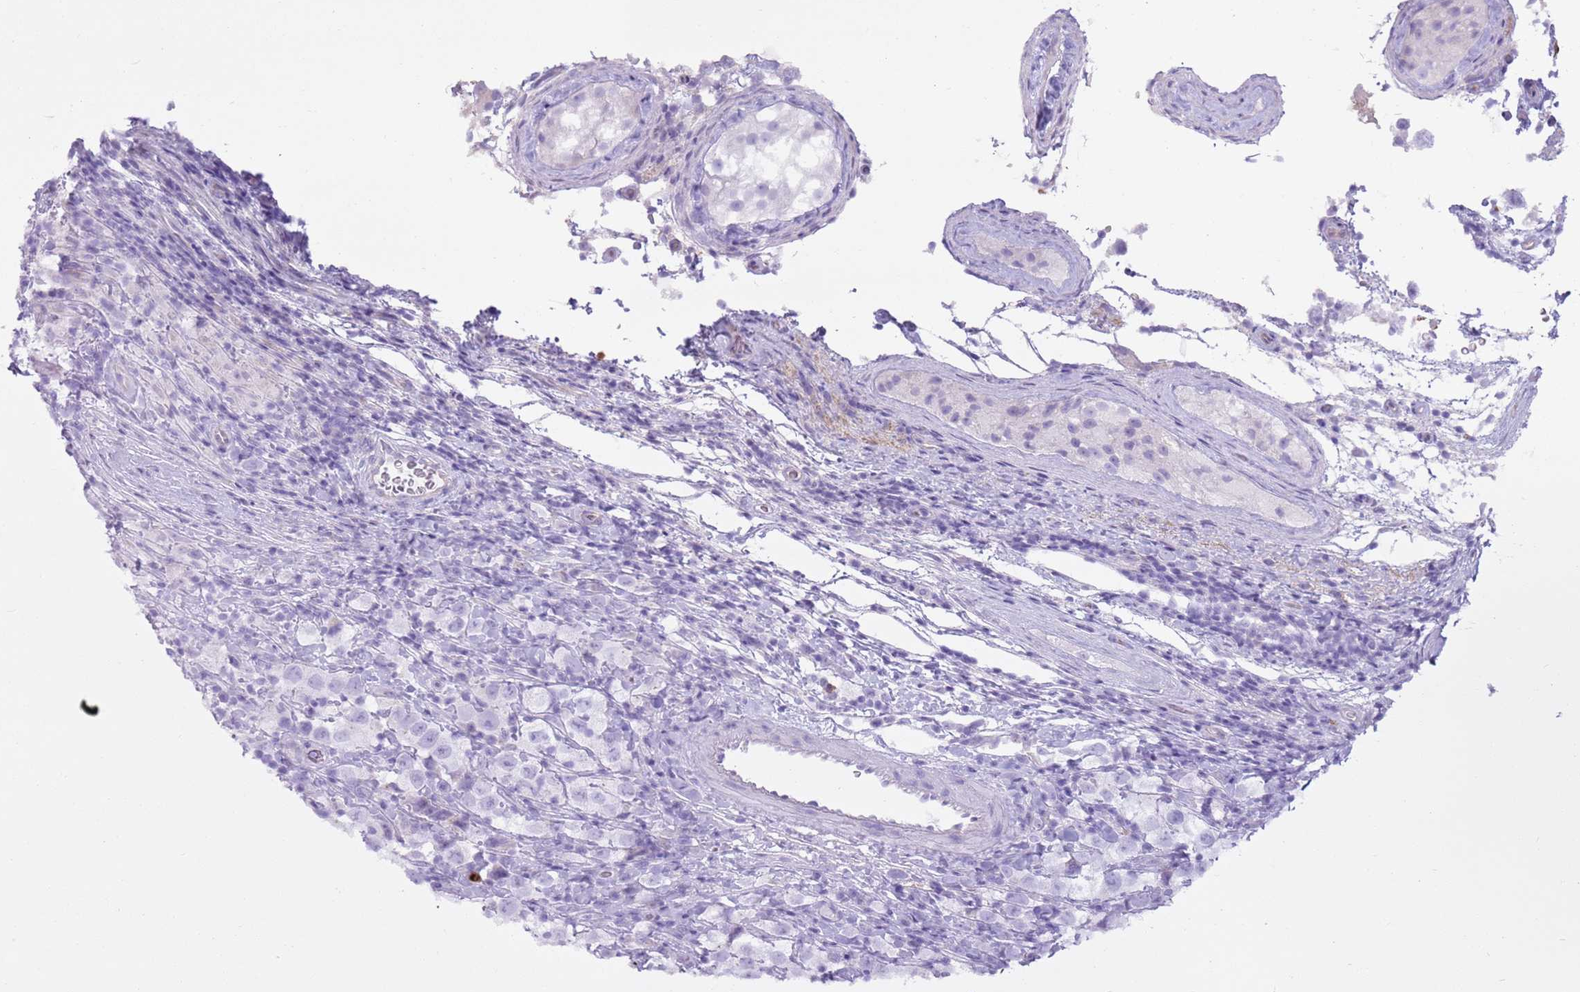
{"staining": {"intensity": "negative", "quantity": "none", "location": "none"}, "tissue": "testis cancer", "cell_type": "Tumor cells", "image_type": "cancer", "snomed": [{"axis": "morphology", "description": "Seminoma, NOS"}, {"axis": "morphology", "description": "Carcinoma, Embryonal, NOS"}, {"axis": "topography", "description": "Testis"}], "caption": "The immunohistochemistry histopathology image has no significant staining in tumor cells of testis cancer tissue. The staining was performed using DAB to visualize the protein expression in brown, while the nuclei were stained in blue with hematoxylin (Magnification: 20x).", "gene": "CD177", "patient": {"sex": "male", "age": 41}}